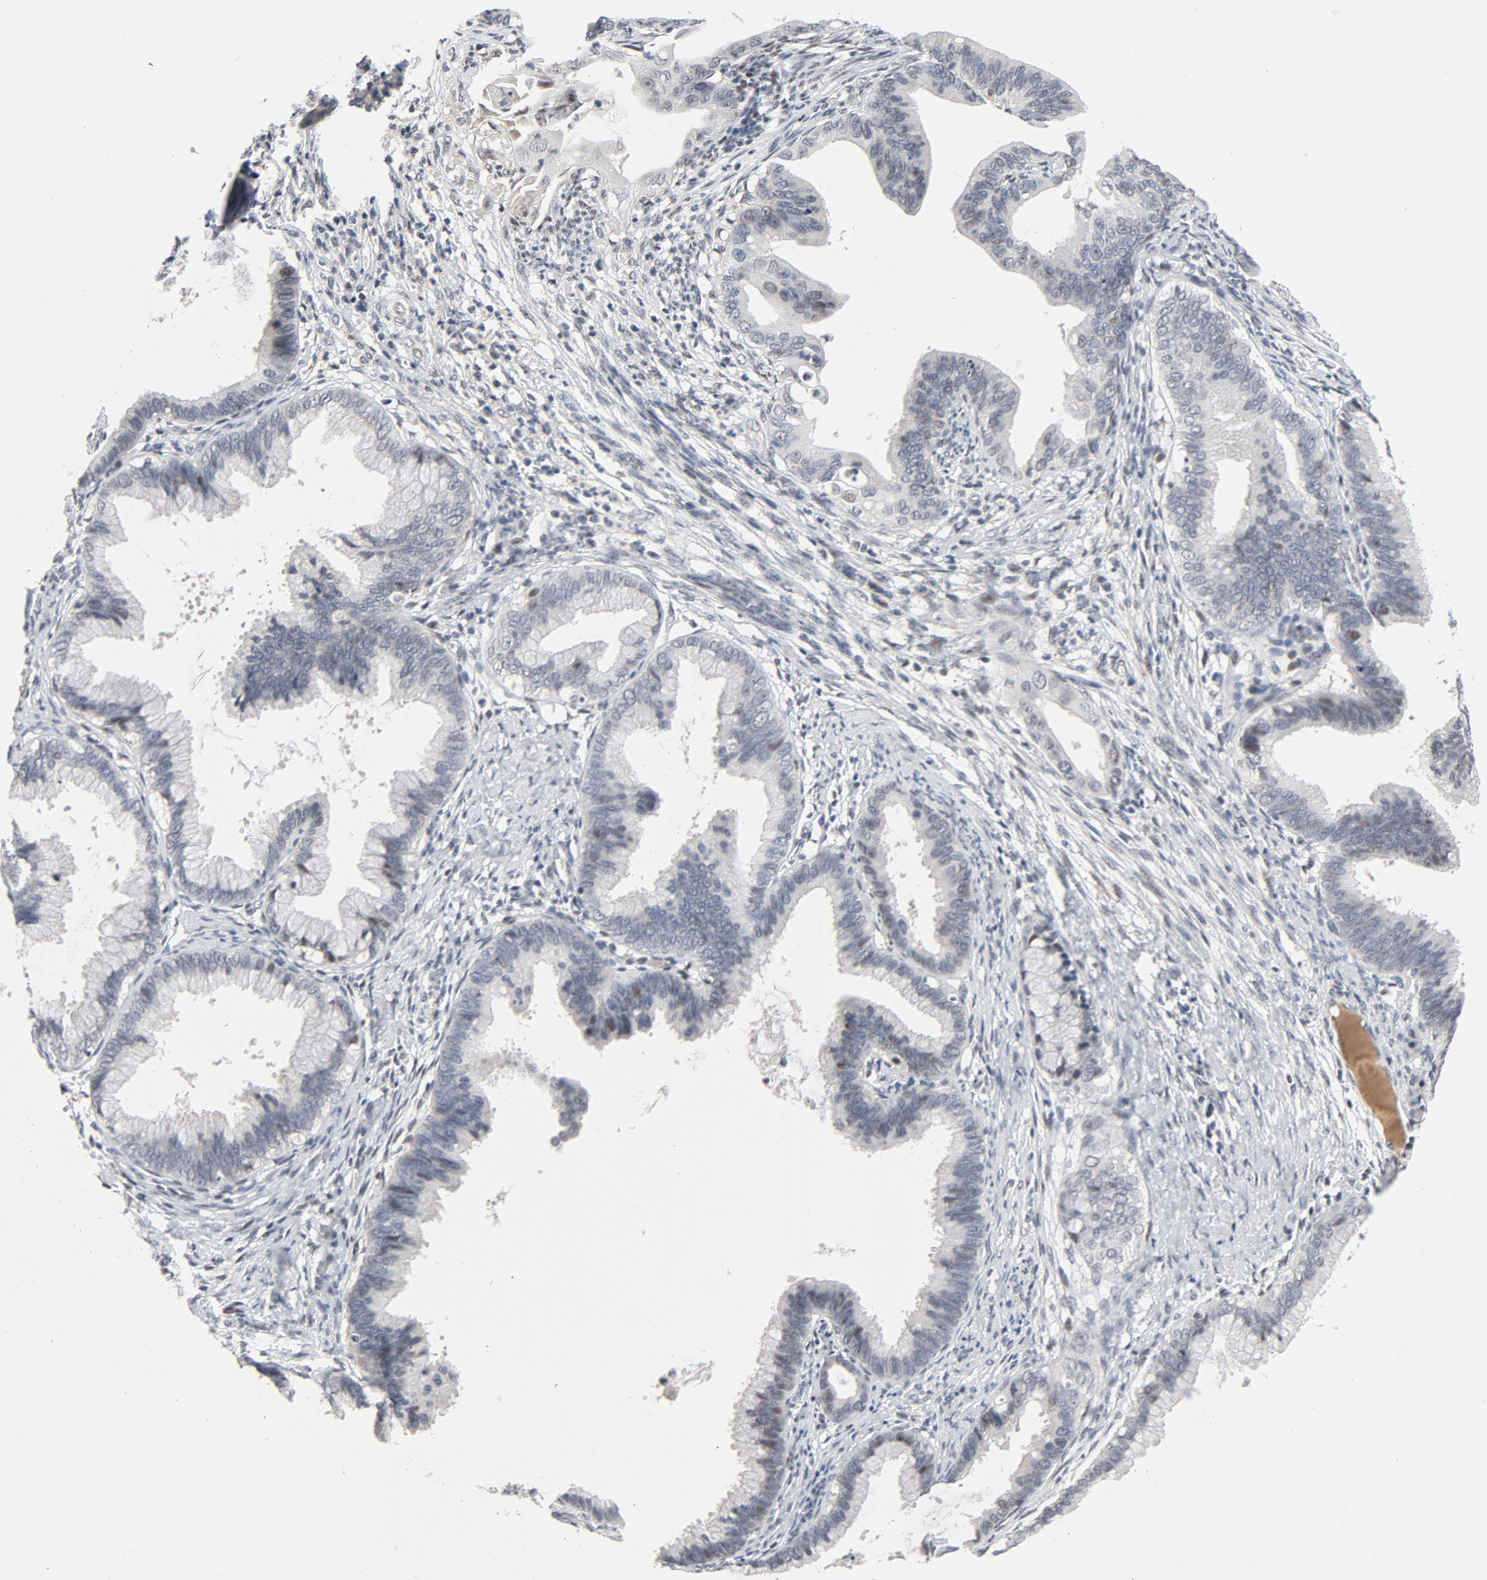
{"staining": {"intensity": "negative", "quantity": "none", "location": "none"}, "tissue": "cervical cancer", "cell_type": "Tumor cells", "image_type": "cancer", "snomed": [{"axis": "morphology", "description": "Adenocarcinoma, NOS"}, {"axis": "topography", "description": "Cervix"}], "caption": "Tumor cells are negative for protein expression in human cervical cancer (adenocarcinoma). (DAB immunohistochemistry visualized using brightfield microscopy, high magnification).", "gene": "FSCB", "patient": {"sex": "female", "age": 47}}